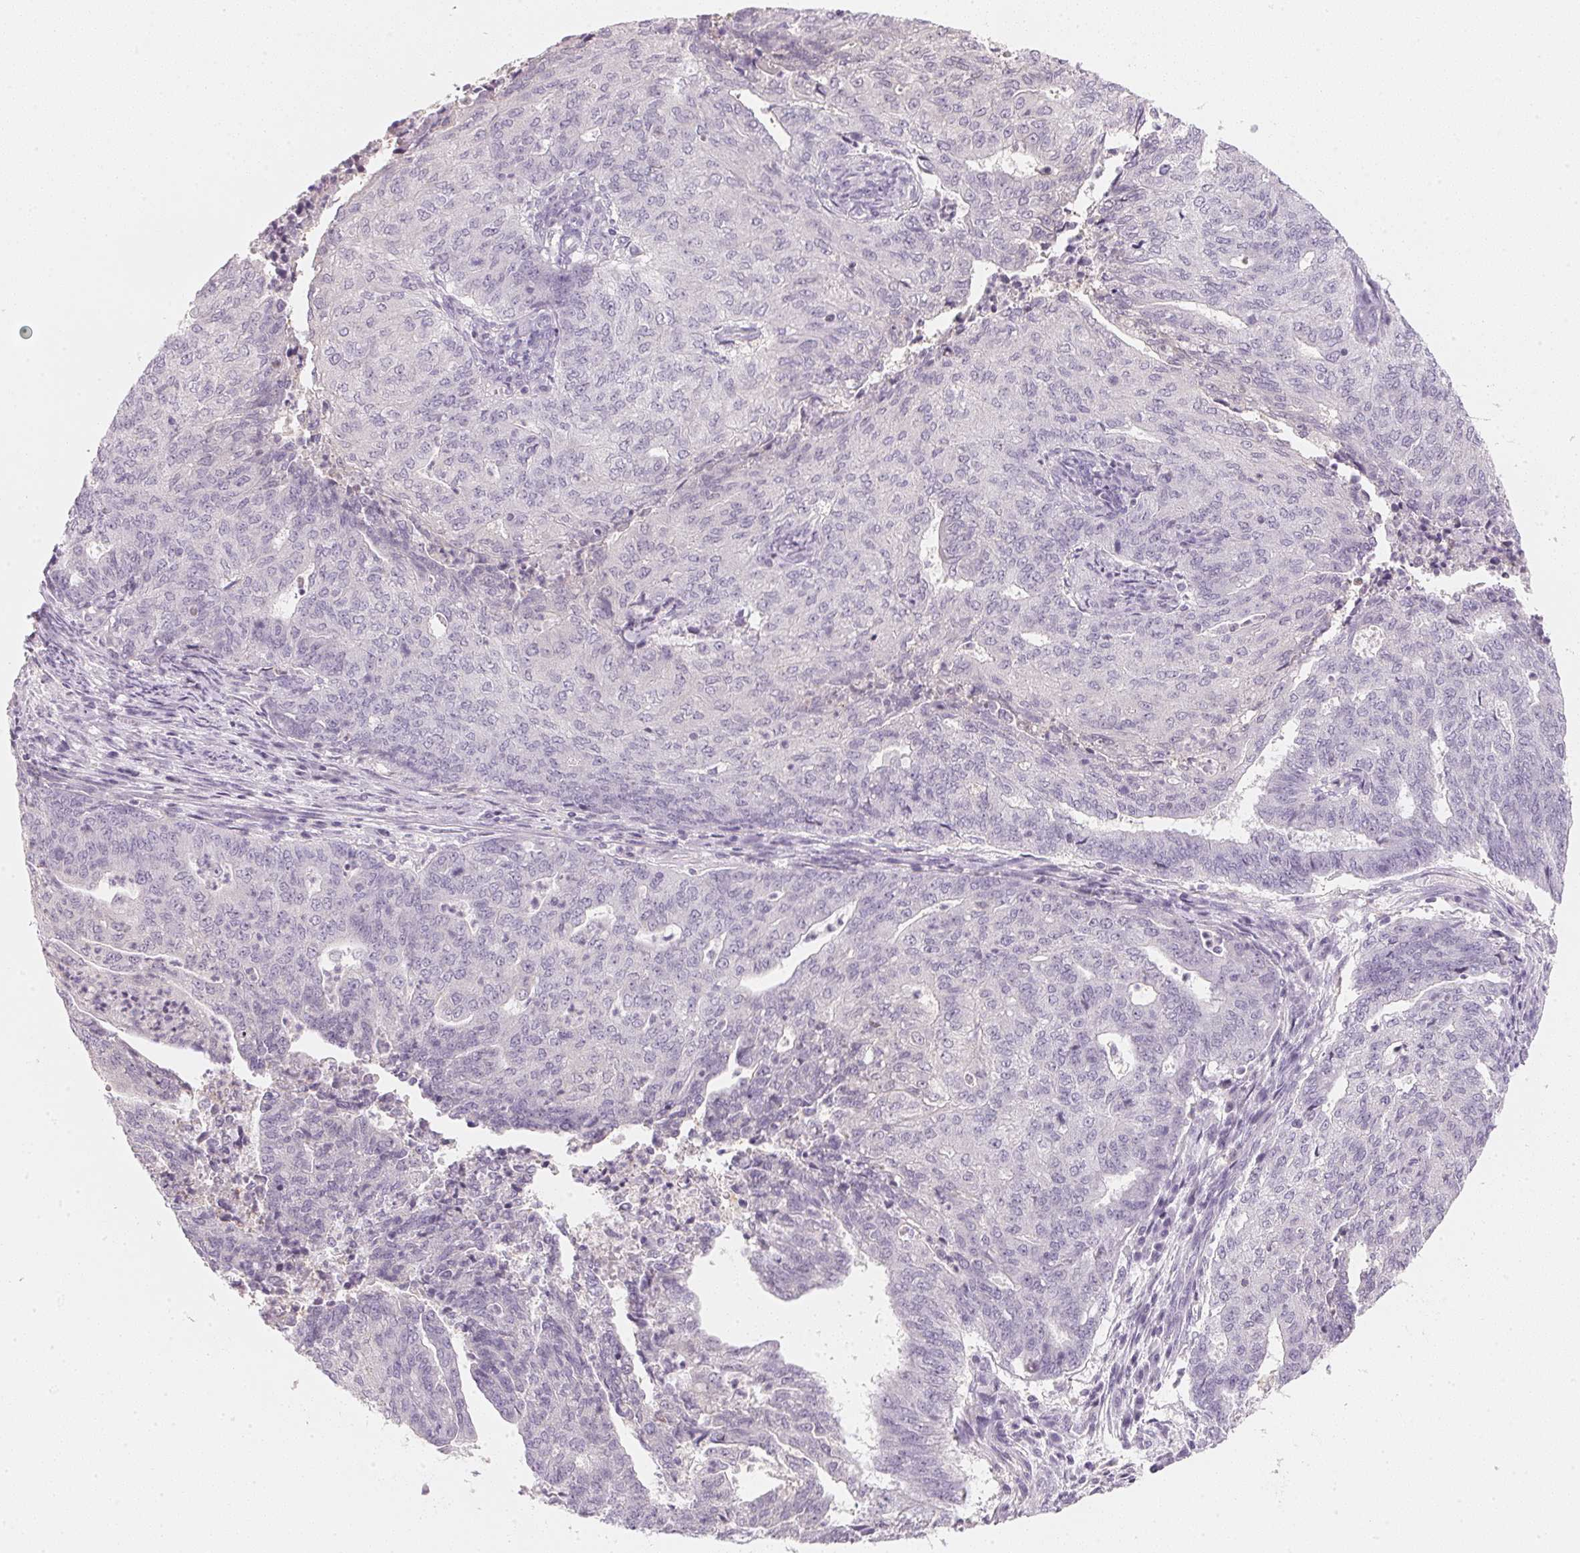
{"staining": {"intensity": "negative", "quantity": "none", "location": "none"}, "tissue": "endometrial cancer", "cell_type": "Tumor cells", "image_type": "cancer", "snomed": [{"axis": "morphology", "description": "Adenocarcinoma, NOS"}, {"axis": "topography", "description": "Endometrium"}], "caption": "Endometrial adenocarcinoma stained for a protein using IHC exhibits no staining tumor cells.", "gene": "CFAP276", "patient": {"sex": "female", "age": 82}}